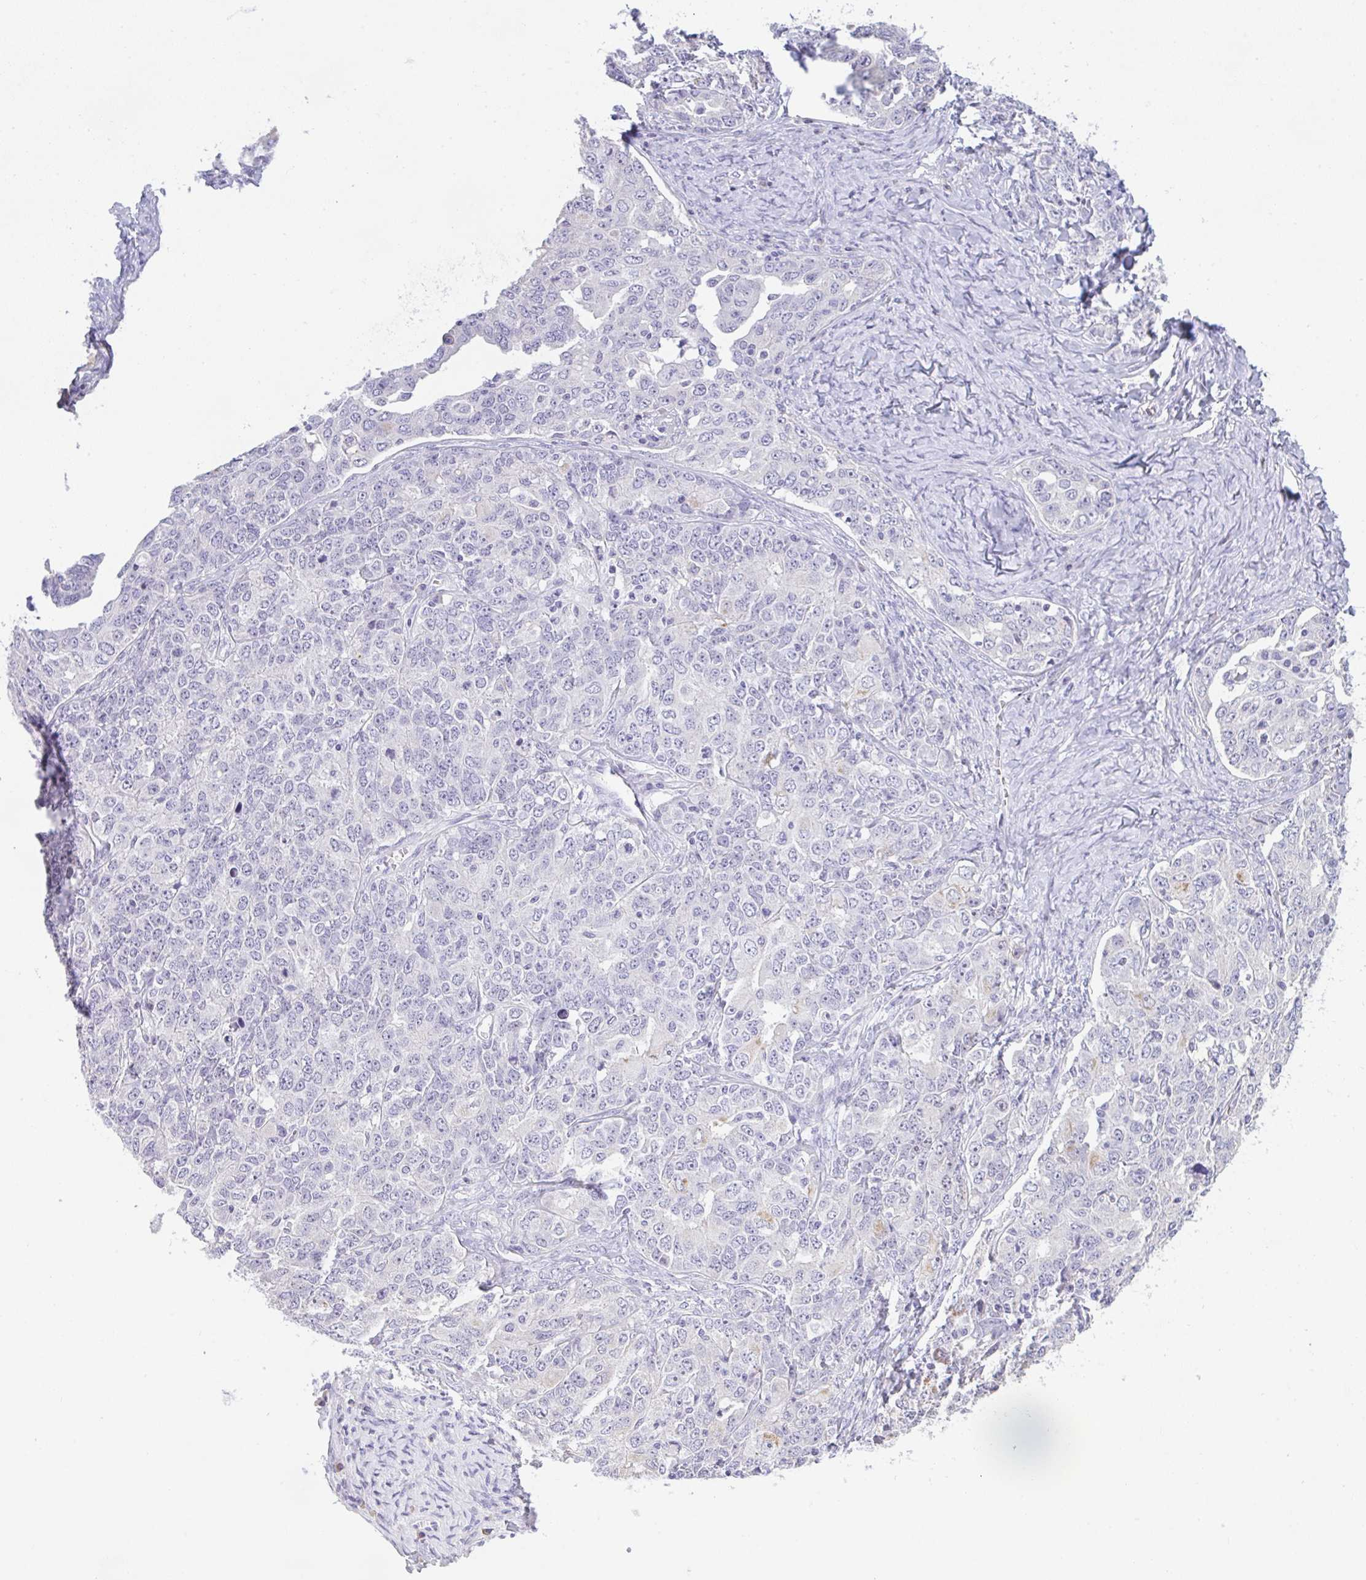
{"staining": {"intensity": "negative", "quantity": "none", "location": "none"}, "tissue": "ovarian cancer", "cell_type": "Tumor cells", "image_type": "cancer", "snomed": [{"axis": "morphology", "description": "Carcinoma, endometroid"}, {"axis": "topography", "description": "Ovary"}], "caption": "Tumor cells show no significant positivity in endometroid carcinoma (ovarian).", "gene": "LPAR4", "patient": {"sex": "female", "age": 62}}